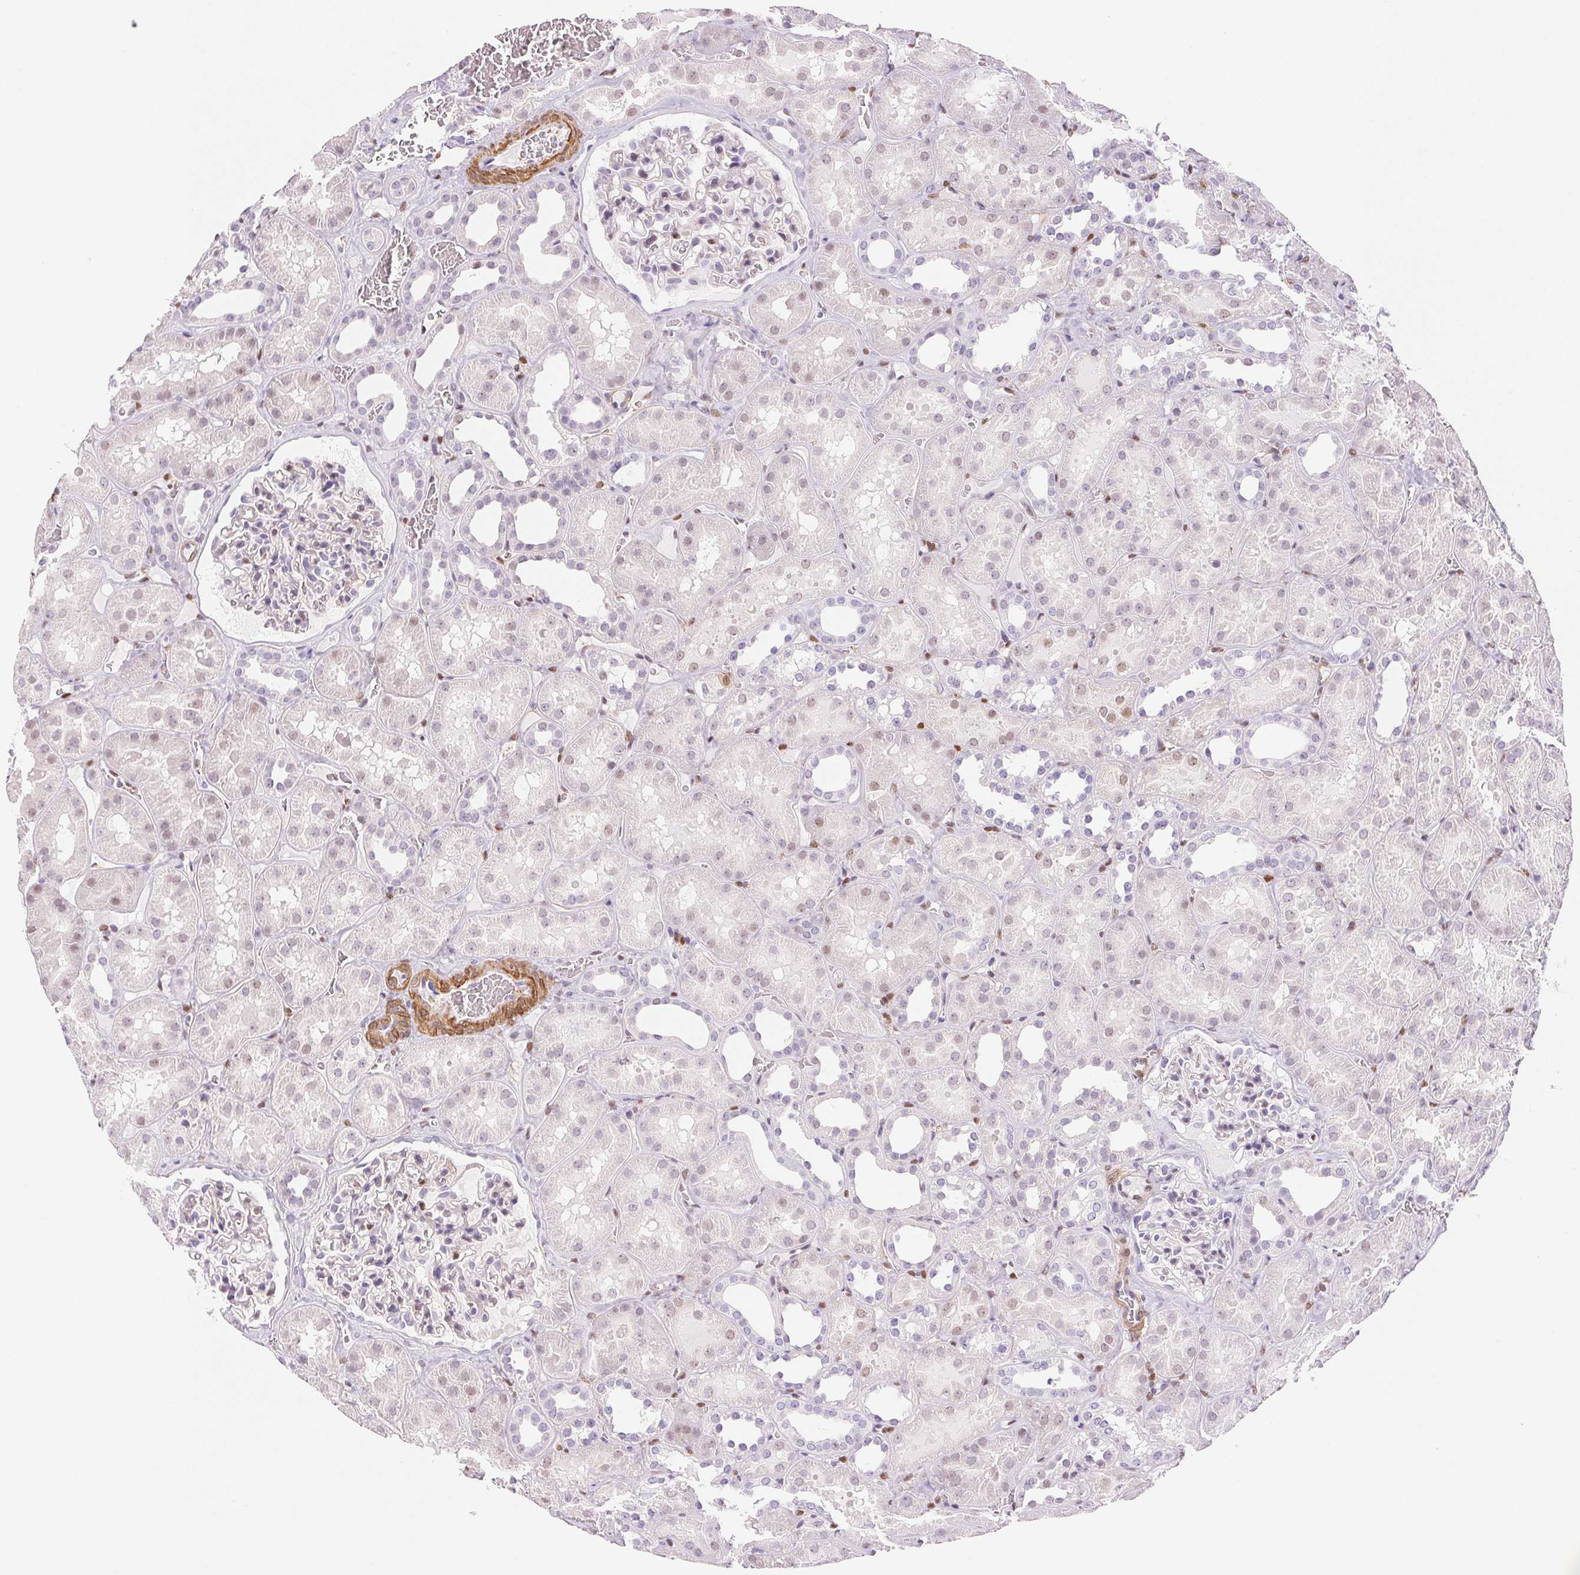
{"staining": {"intensity": "weak", "quantity": "<25%", "location": "nuclear"}, "tissue": "kidney", "cell_type": "Cells in glomeruli", "image_type": "normal", "snomed": [{"axis": "morphology", "description": "Normal tissue, NOS"}, {"axis": "topography", "description": "Kidney"}], "caption": "Immunohistochemistry (IHC) micrograph of benign kidney stained for a protein (brown), which reveals no expression in cells in glomeruli. Nuclei are stained in blue.", "gene": "SMTN", "patient": {"sex": "female", "age": 41}}